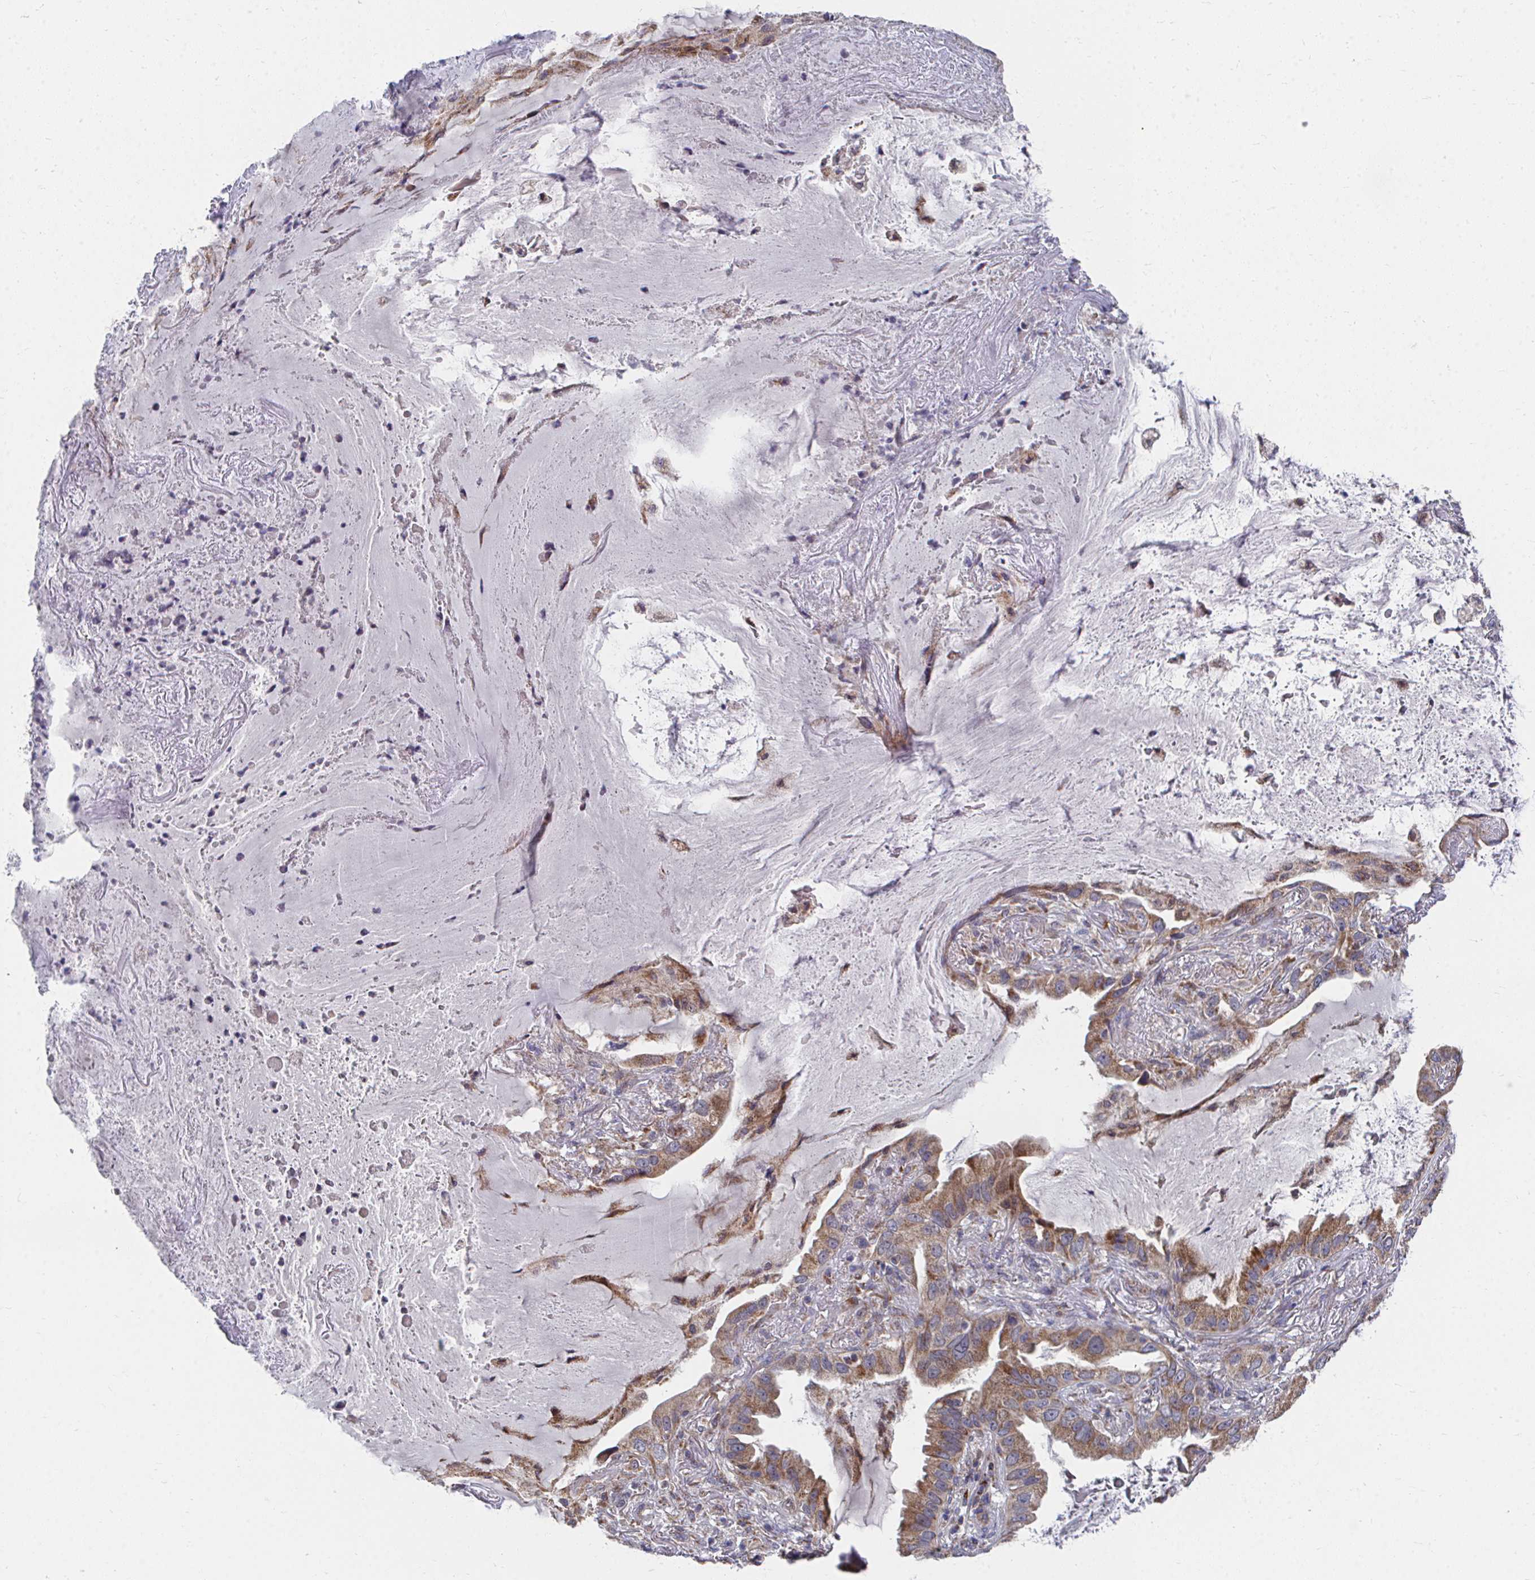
{"staining": {"intensity": "moderate", "quantity": ">75%", "location": "cytoplasmic/membranous"}, "tissue": "lung cancer", "cell_type": "Tumor cells", "image_type": "cancer", "snomed": [{"axis": "morphology", "description": "Adenocarcinoma, NOS"}, {"axis": "topography", "description": "Lung"}], "caption": "Protein analysis of adenocarcinoma (lung) tissue reveals moderate cytoplasmic/membranous positivity in about >75% of tumor cells. Using DAB (brown) and hematoxylin (blue) stains, captured at high magnification using brightfield microscopy.", "gene": "PEX3", "patient": {"sex": "female", "age": 69}}